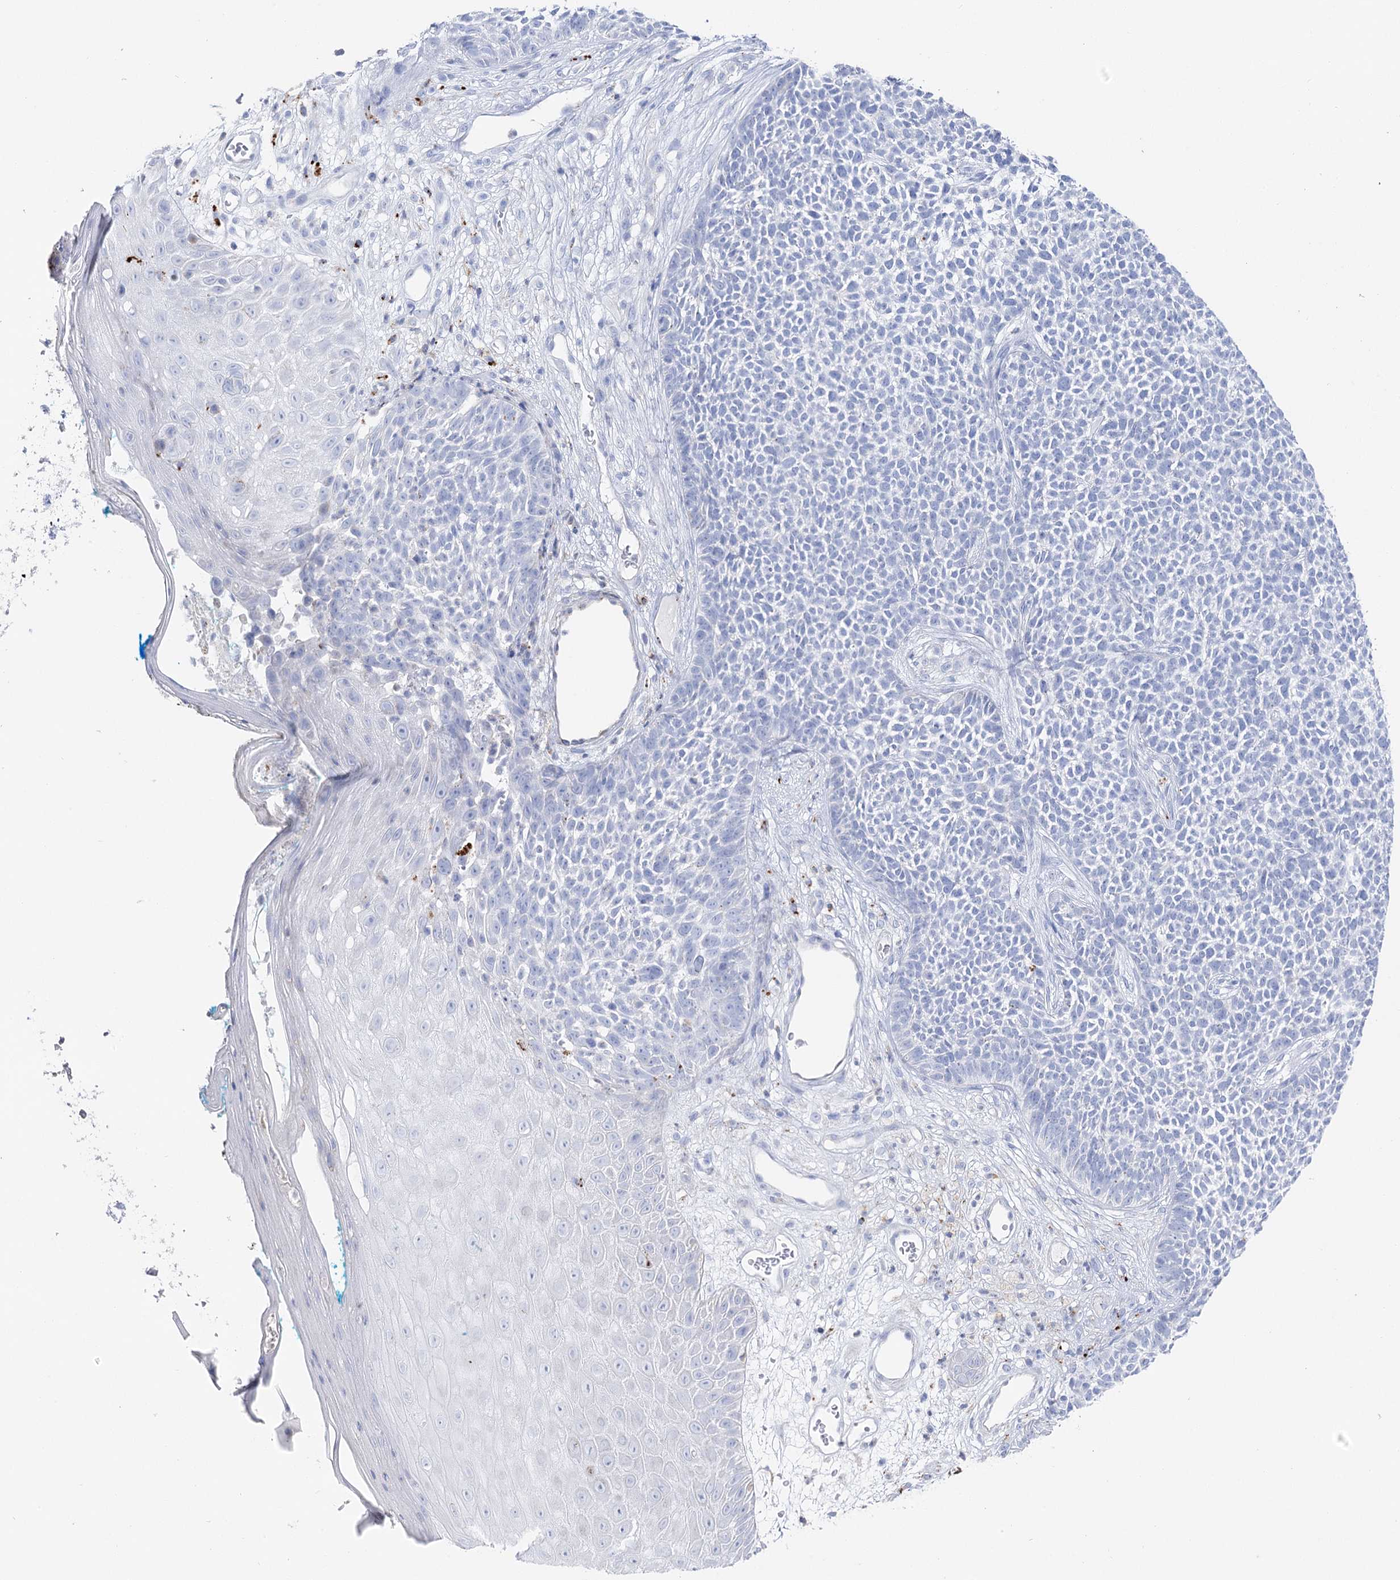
{"staining": {"intensity": "negative", "quantity": "none", "location": "none"}, "tissue": "skin cancer", "cell_type": "Tumor cells", "image_type": "cancer", "snomed": [{"axis": "morphology", "description": "Basal cell carcinoma"}, {"axis": "topography", "description": "Skin"}], "caption": "Basal cell carcinoma (skin) was stained to show a protein in brown. There is no significant staining in tumor cells. (Stains: DAB IHC with hematoxylin counter stain, Microscopy: brightfield microscopy at high magnification).", "gene": "SLC3A1", "patient": {"sex": "female", "age": 84}}